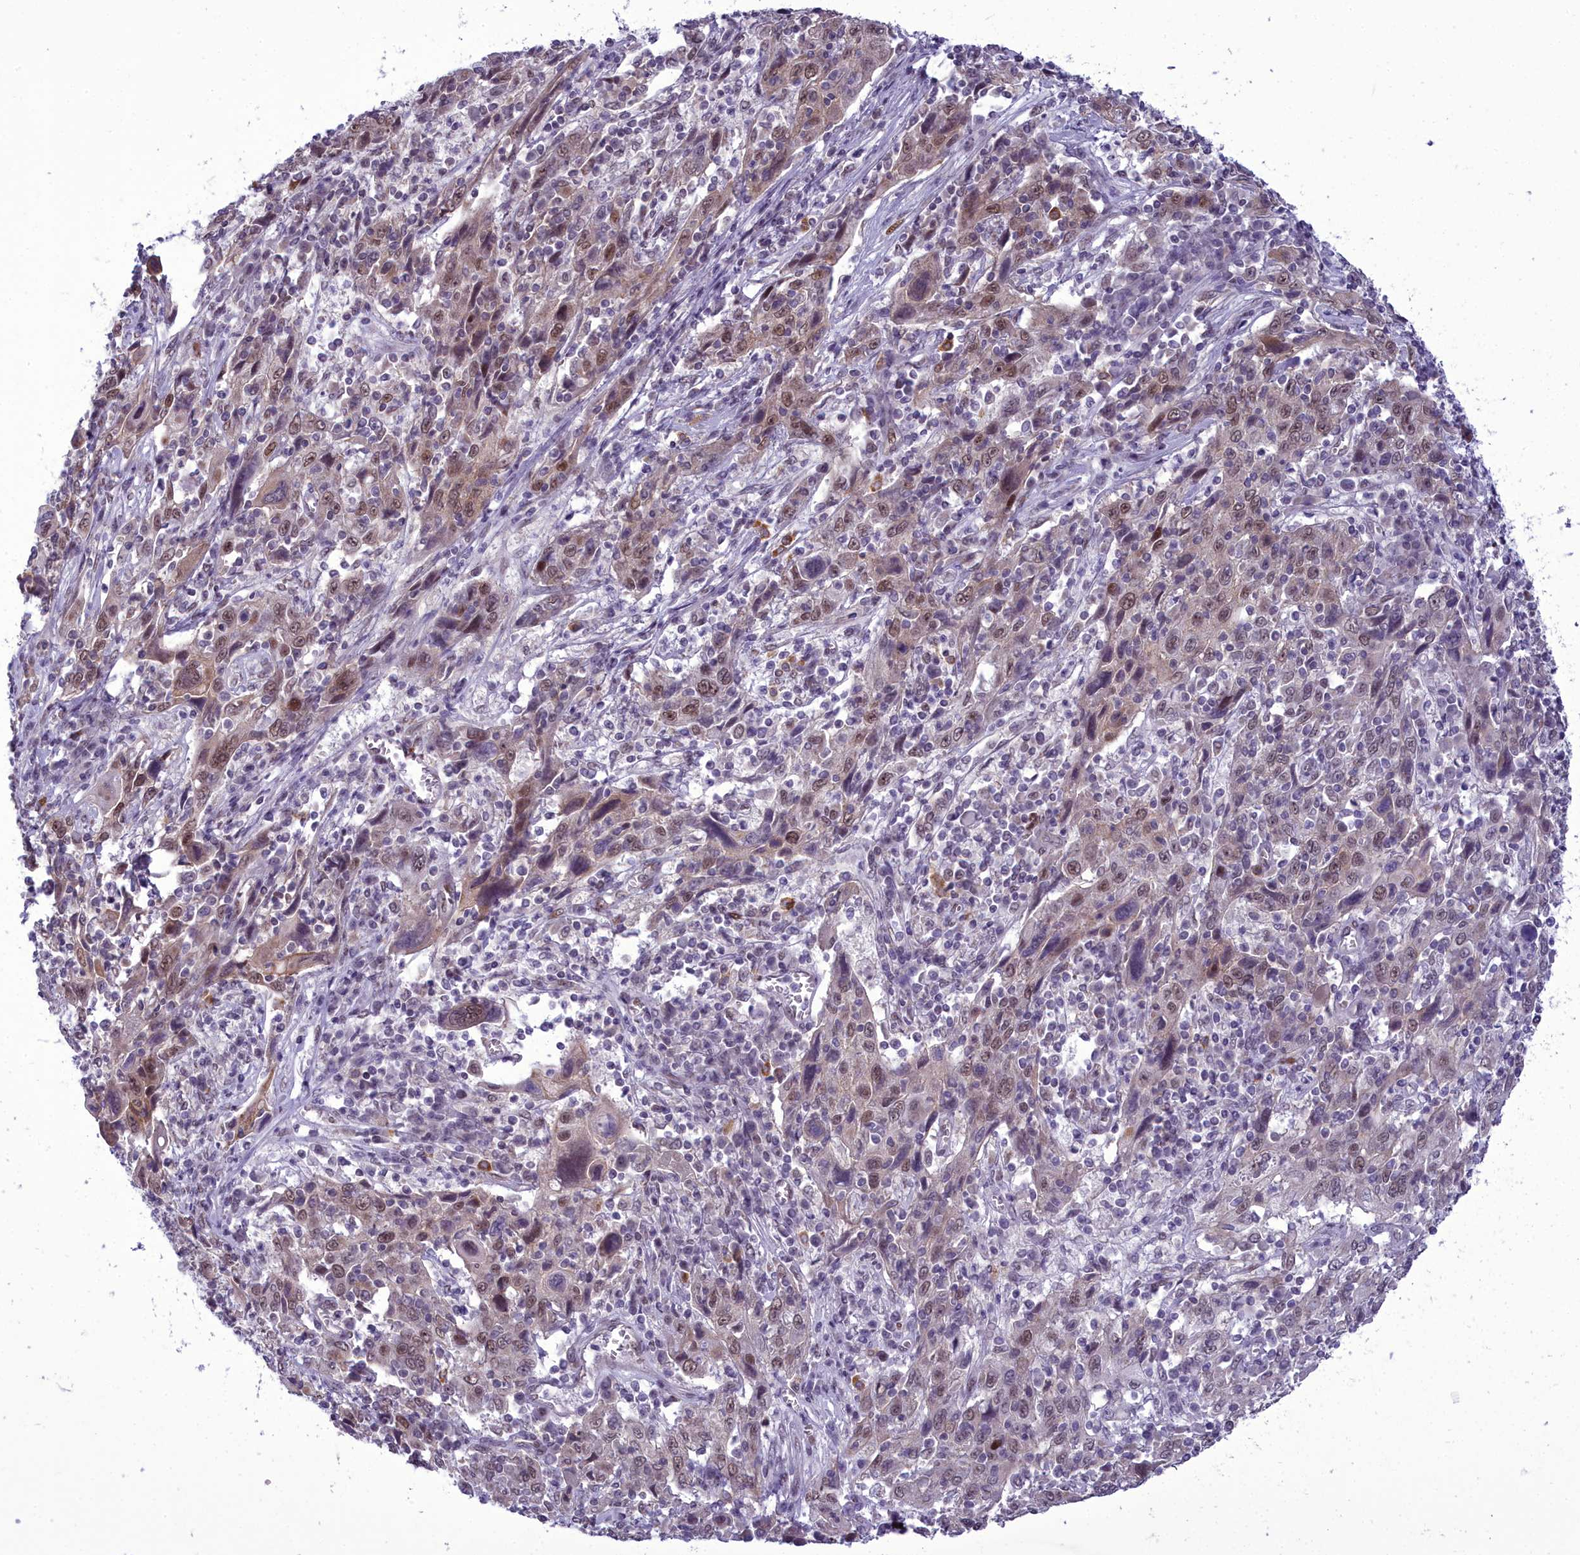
{"staining": {"intensity": "moderate", "quantity": ">75%", "location": "nuclear"}, "tissue": "cervical cancer", "cell_type": "Tumor cells", "image_type": "cancer", "snomed": [{"axis": "morphology", "description": "Squamous cell carcinoma, NOS"}, {"axis": "topography", "description": "Cervix"}], "caption": "The photomicrograph demonstrates immunohistochemical staining of cervical cancer. There is moderate nuclear expression is present in about >75% of tumor cells.", "gene": "CEACAM19", "patient": {"sex": "female", "age": 46}}